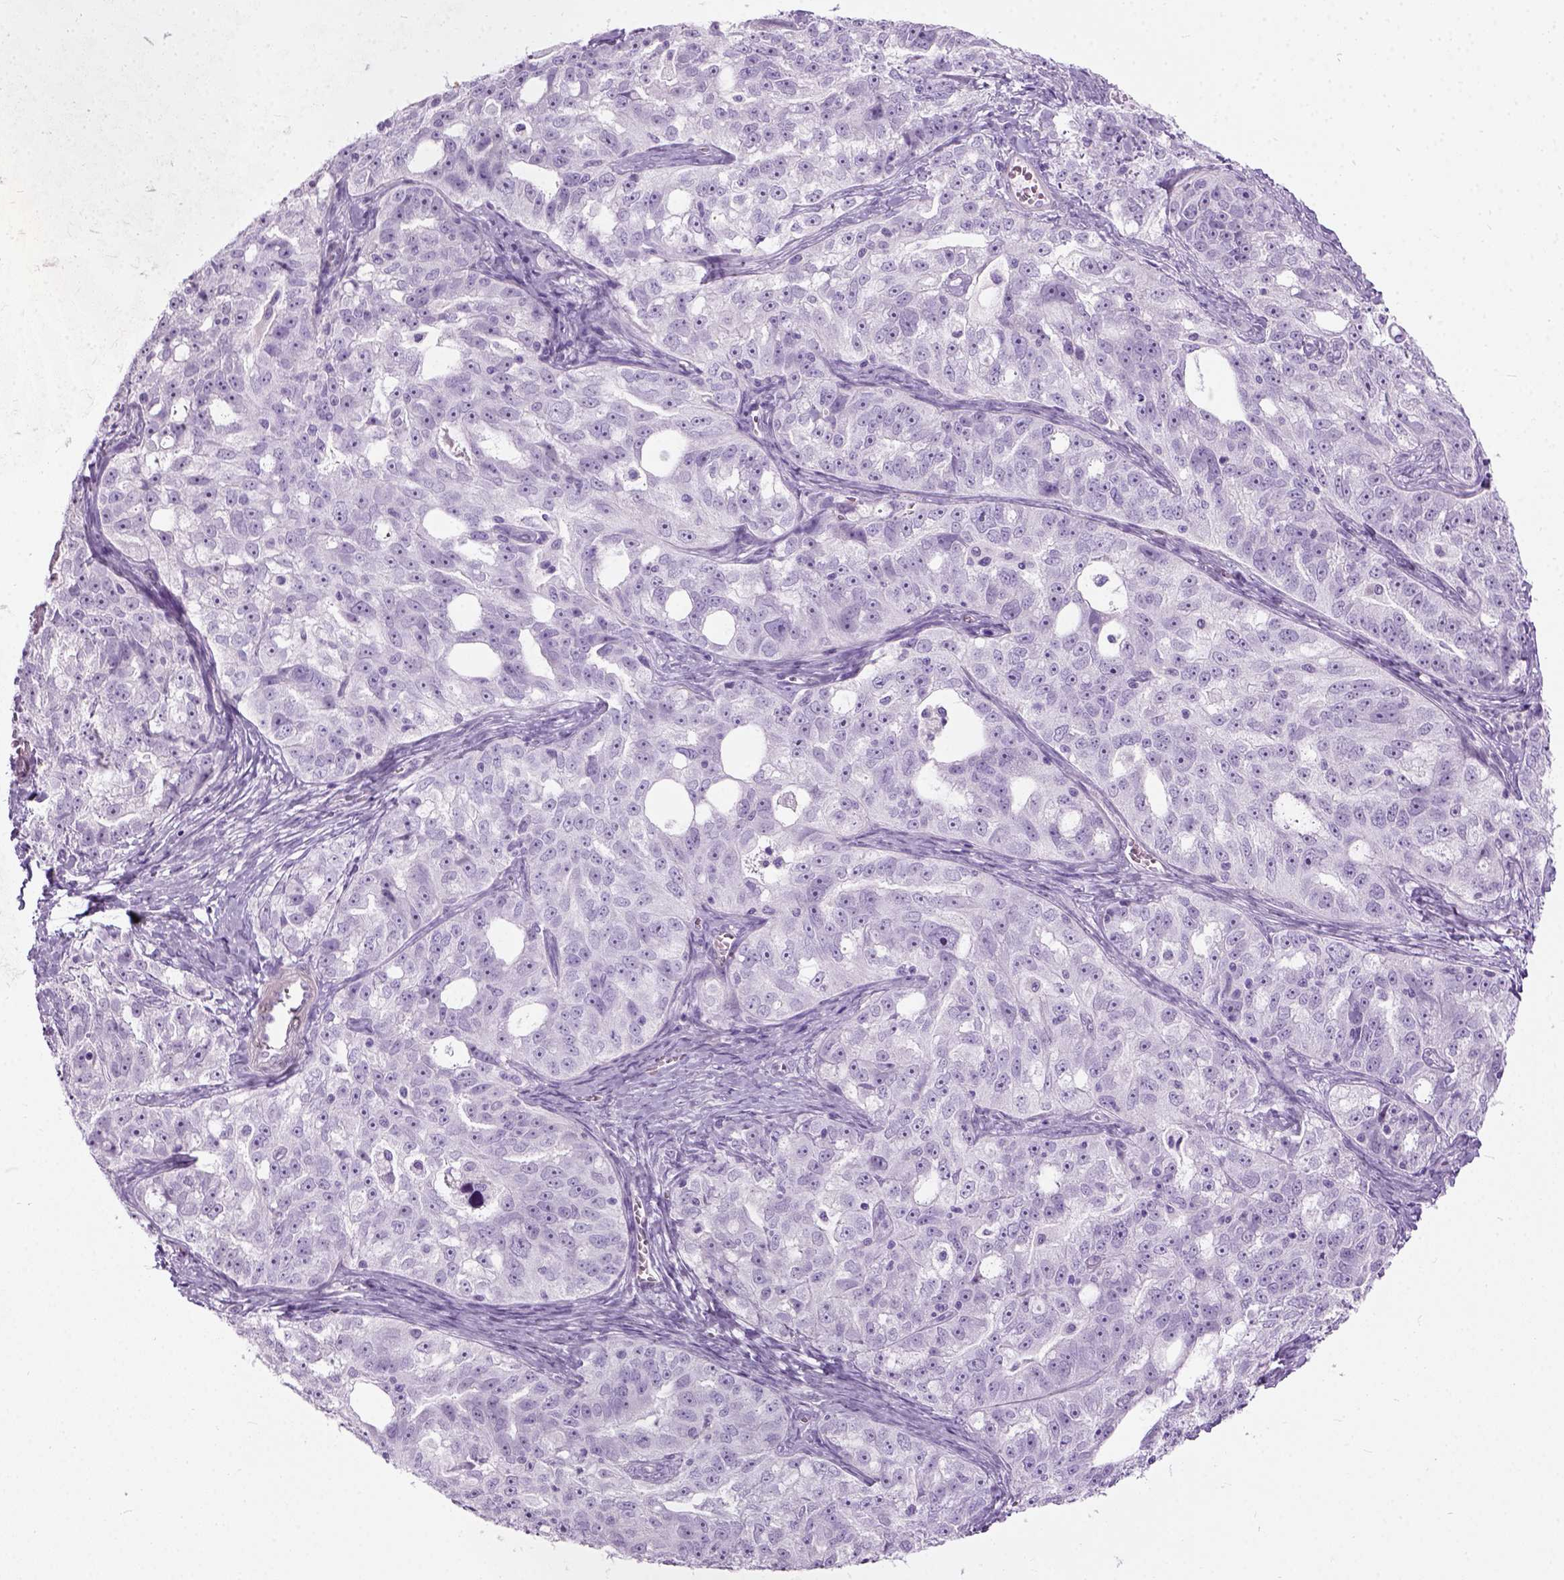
{"staining": {"intensity": "negative", "quantity": "none", "location": "none"}, "tissue": "ovarian cancer", "cell_type": "Tumor cells", "image_type": "cancer", "snomed": [{"axis": "morphology", "description": "Cystadenocarcinoma, serous, NOS"}, {"axis": "topography", "description": "Ovary"}], "caption": "Histopathology image shows no significant protein staining in tumor cells of ovarian cancer.", "gene": "AXDND1", "patient": {"sex": "female", "age": 51}}